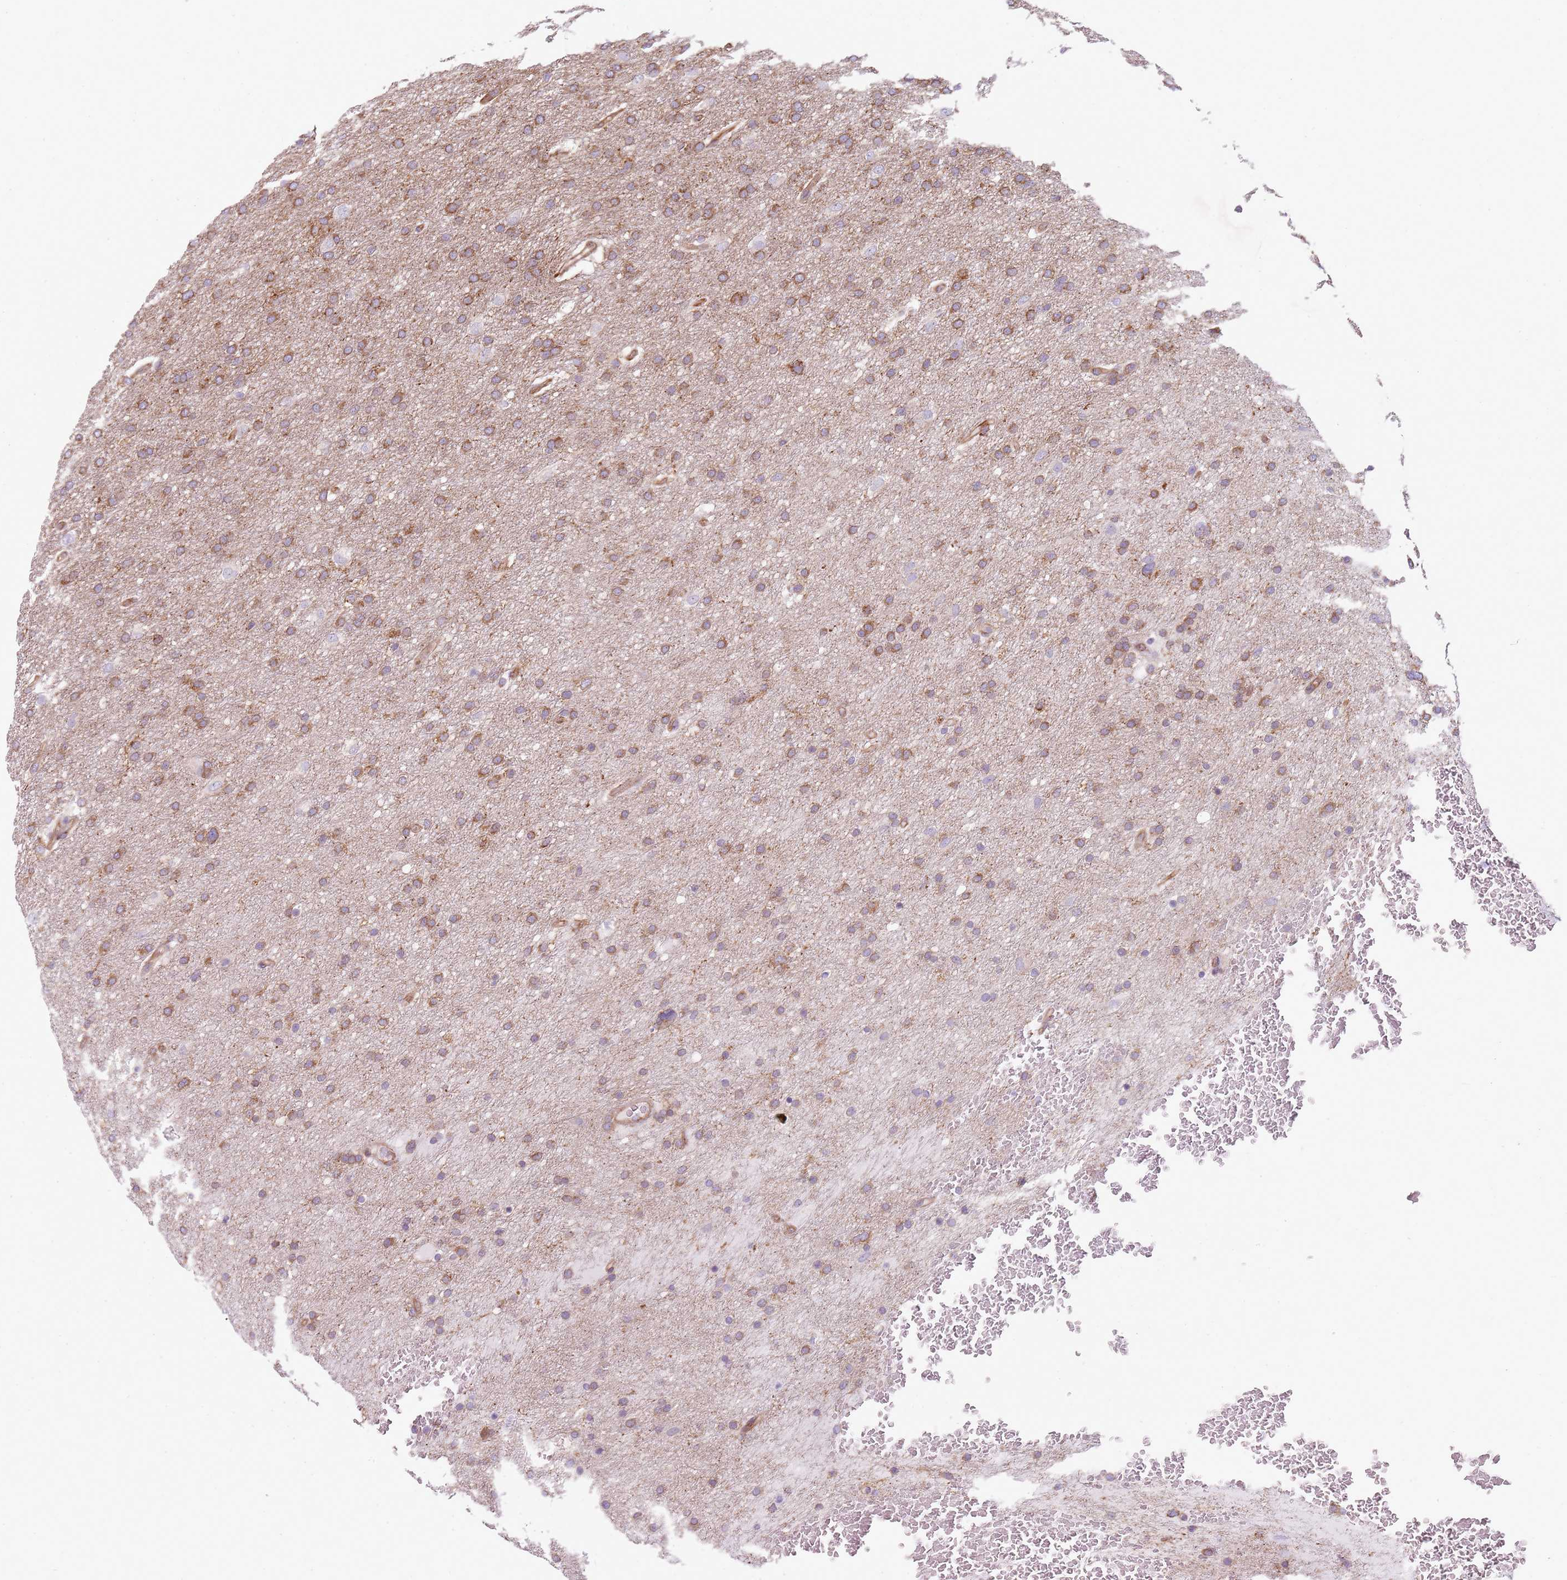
{"staining": {"intensity": "strong", "quantity": "25%-75%", "location": "cytoplasmic/membranous"}, "tissue": "glioma", "cell_type": "Tumor cells", "image_type": "cancer", "snomed": [{"axis": "morphology", "description": "Glioma, malignant, High grade"}, {"axis": "topography", "description": "Cerebral cortex"}], "caption": "Protein expression analysis of glioma reveals strong cytoplasmic/membranous positivity in about 25%-75% of tumor cells.", "gene": "SNX1", "patient": {"sex": "female", "age": 36}}